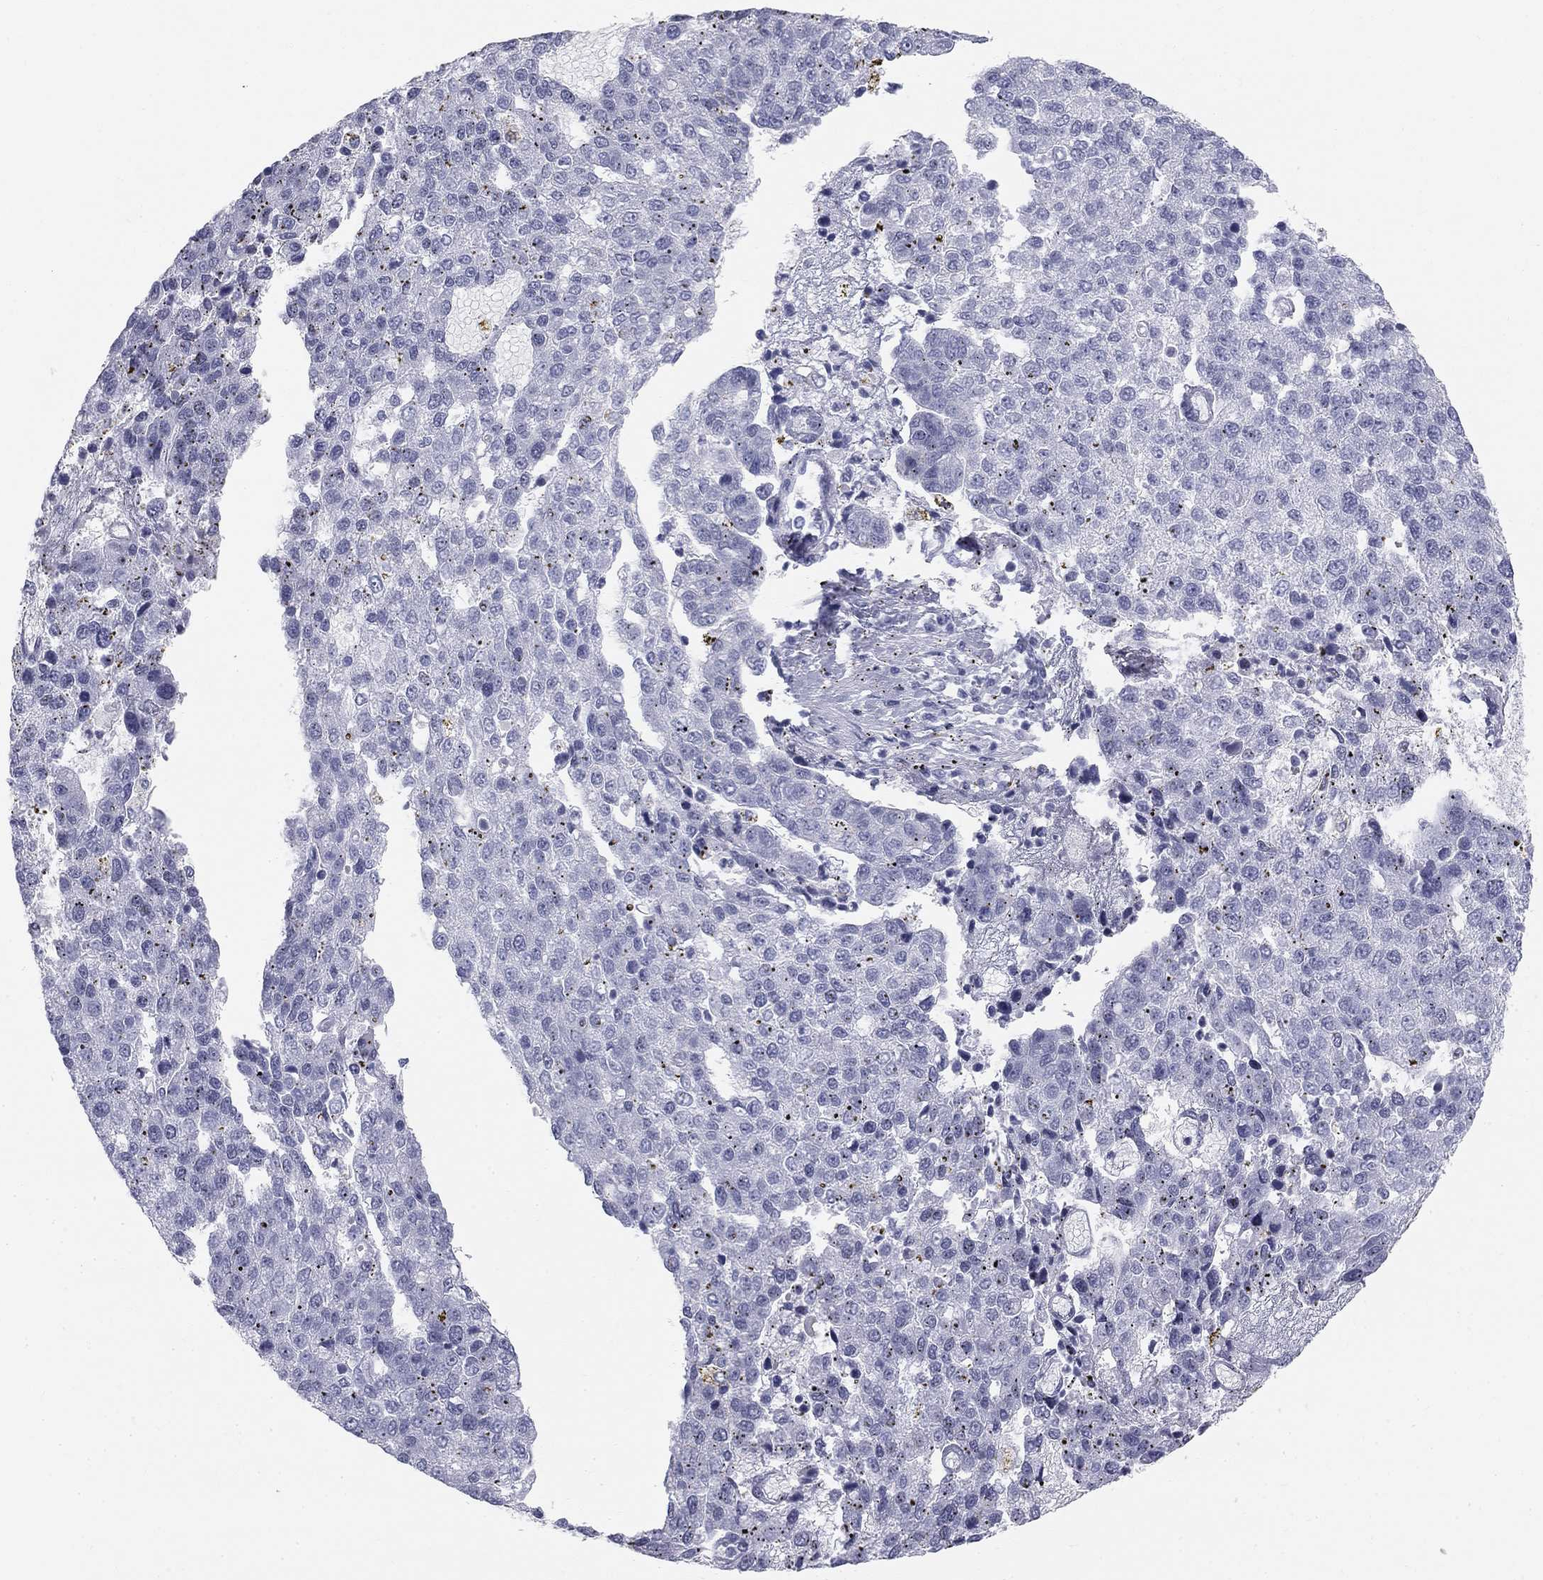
{"staining": {"intensity": "negative", "quantity": "none", "location": "none"}, "tissue": "pancreatic cancer", "cell_type": "Tumor cells", "image_type": "cancer", "snomed": [{"axis": "morphology", "description": "Adenocarcinoma, NOS"}, {"axis": "topography", "description": "Pancreas"}], "caption": "A high-resolution image shows immunohistochemistry (IHC) staining of pancreatic cancer (adenocarcinoma), which displays no significant staining in tumor cells.", "gene": "SULT2B1", "patient": {"sex": "female", "age": 61}}